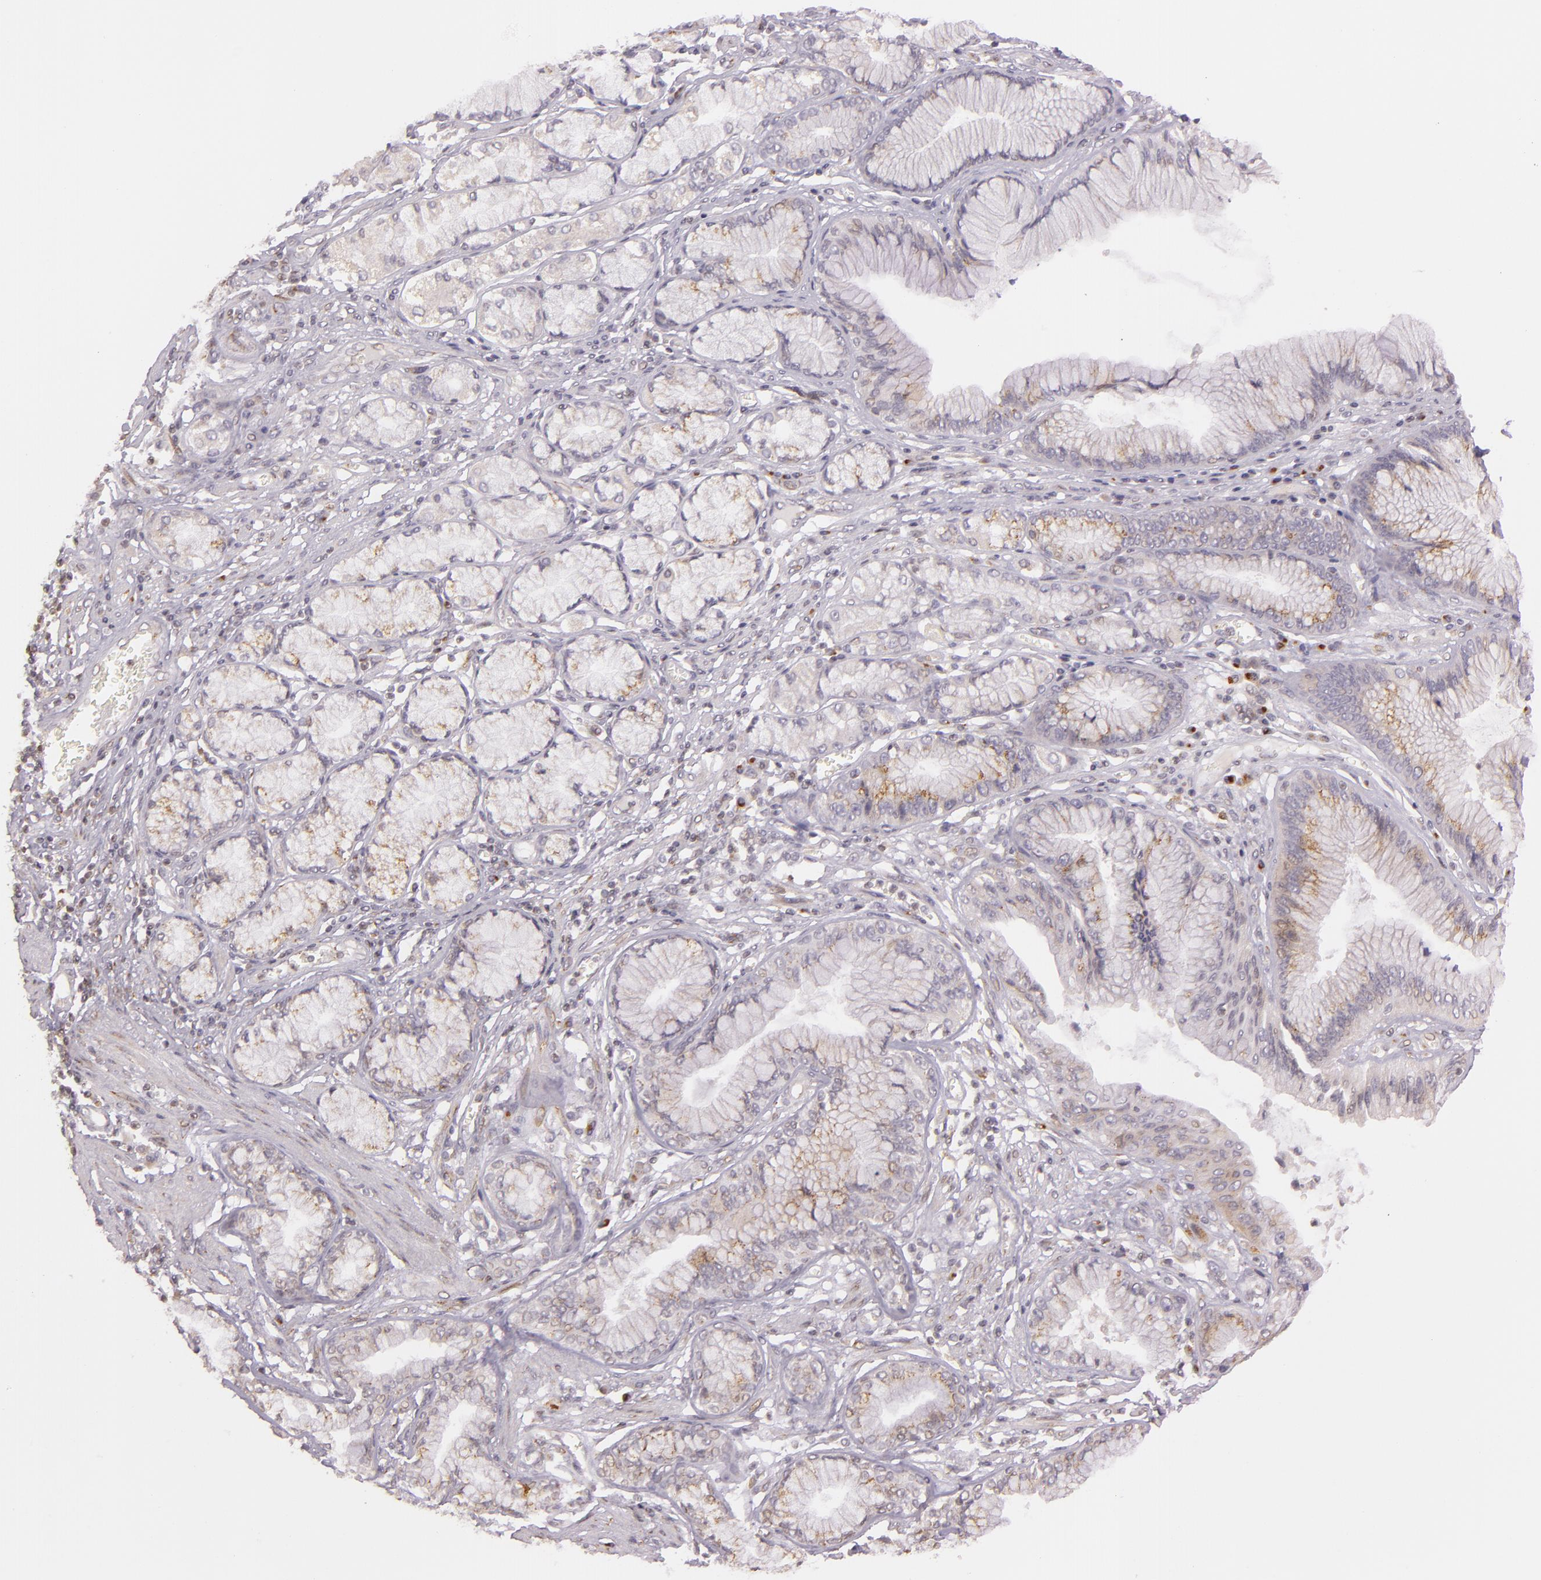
{"staining": {"intensity": "weak", "quantity": ">75%", "location": "cytoplasmic/membranous"}, "tissue": "stomach cancer", "cell_type": "Tumor cells", "image_type": "cancer", "snomed": [{"axis": "morphology", "description": "Adenocarcinoma, NOS"}, {"axis": "topography", "description": "Pancreas"}, {"axis": "topography", "description": "Stomach, upper"}], "caption": "A high-resolution micrograph shows IHC staining of stomach cancer, which demonstrates weak cytoplasmic/membranous positivity in approximately >75% of tumor cells. The staining was performed using DAB to visualize the protein expression in brown, while the nuclei were stained in blue with hematoxylin (Magnification: 20x).", "gene": "LGMN", "patient": {"sex": "male", "age": 77}}